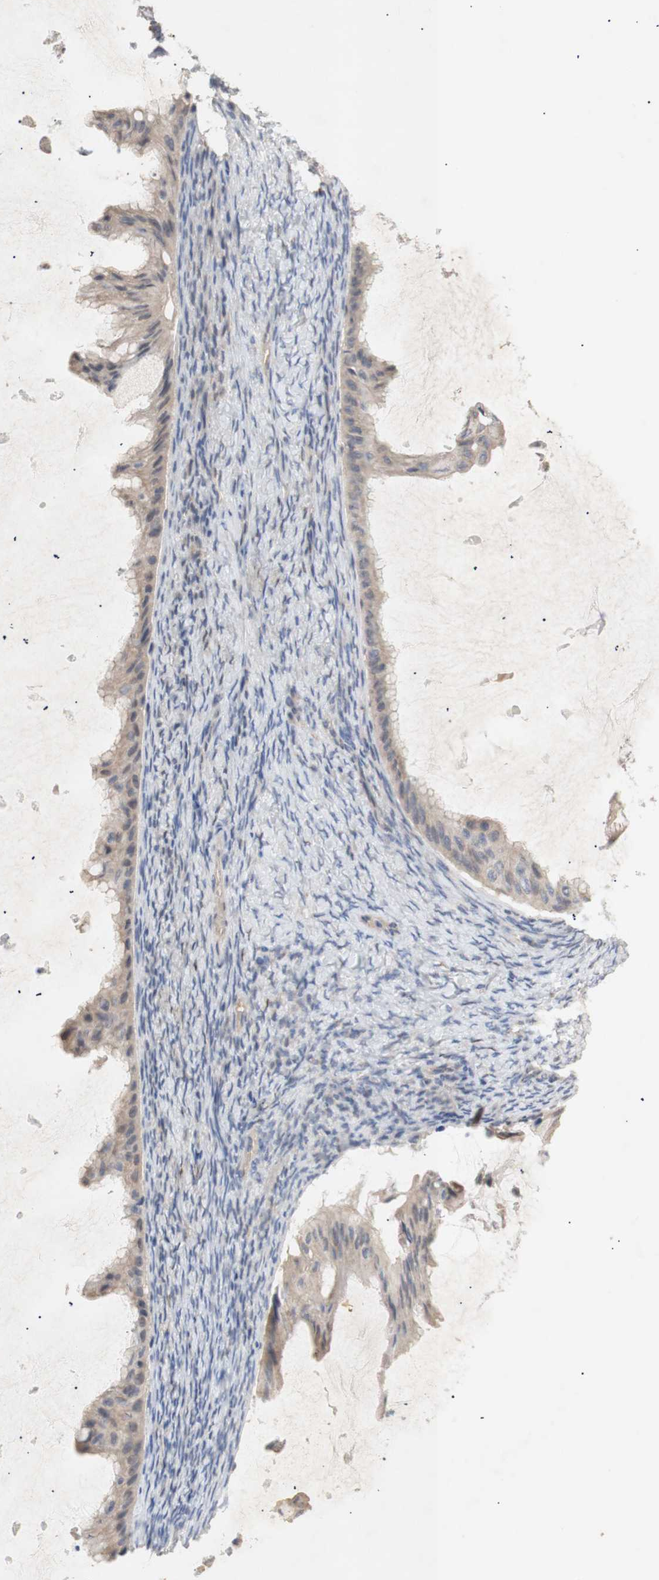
{"staining": {"intensity": "weak", "quantity": ">75%", "location": "cytoplasmic/membranous"}, "tissue": "ovarian cancer", "cell_type": "Tumor cells", "image_type": "cancer", "snomed": [{"axis": "morphology", "description": "Cystadenocarcinoma, mucinous, NOS"}, {"axis": "topography", "description": "Ovary"}], "caption": "The immunohistochemical stain highlights weak cytoplasmic/membranous expression in tumor cells of ovarian mucinous cystadenocarcinoma tissue.", "gene": "FOSB", "patient": {"sex": "female", "age": 61}}